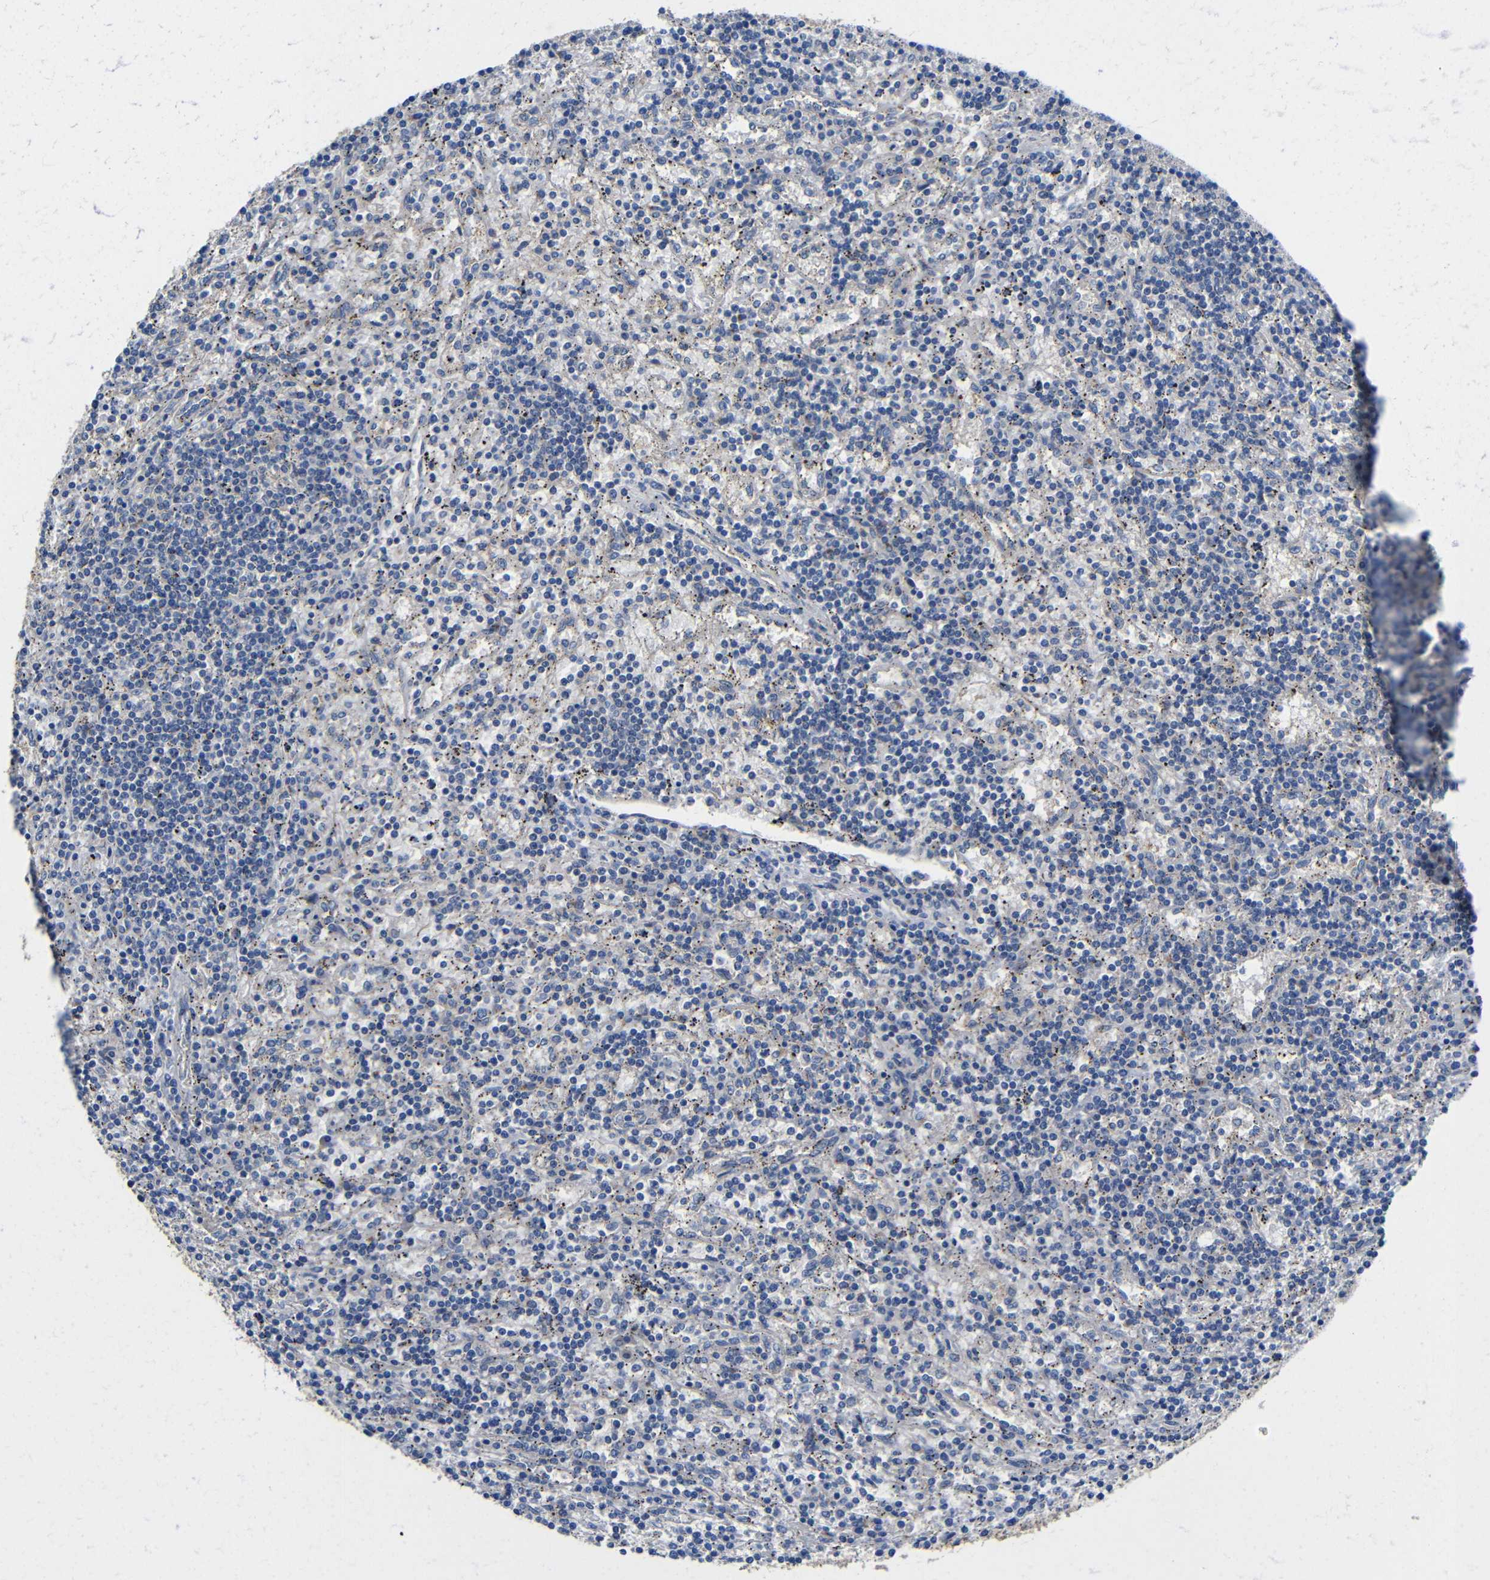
{"staining": {"intensity": "negative", "quantity": "none", "location": "none"}, "tissue": "lymphoma", "cell_type": "Tumor cells", "image_type": "cancer", "snomed": [{"axis": "morphology", "description": "Malignant lymphoma, non-Hodgkin's type, Low grade"}, {"axis": "topography", "description": "Spleen"}], "caption": "The micrograph shows no staining of tumor cells in low-grade malignant lymphoma, non-Hodgkin's type. (Brightfield microscopy of DAB immunohistochemistry (IHC) at high magnification).", "gene": "ZNF90", "patient": {"sex": "male", "age": 76}}